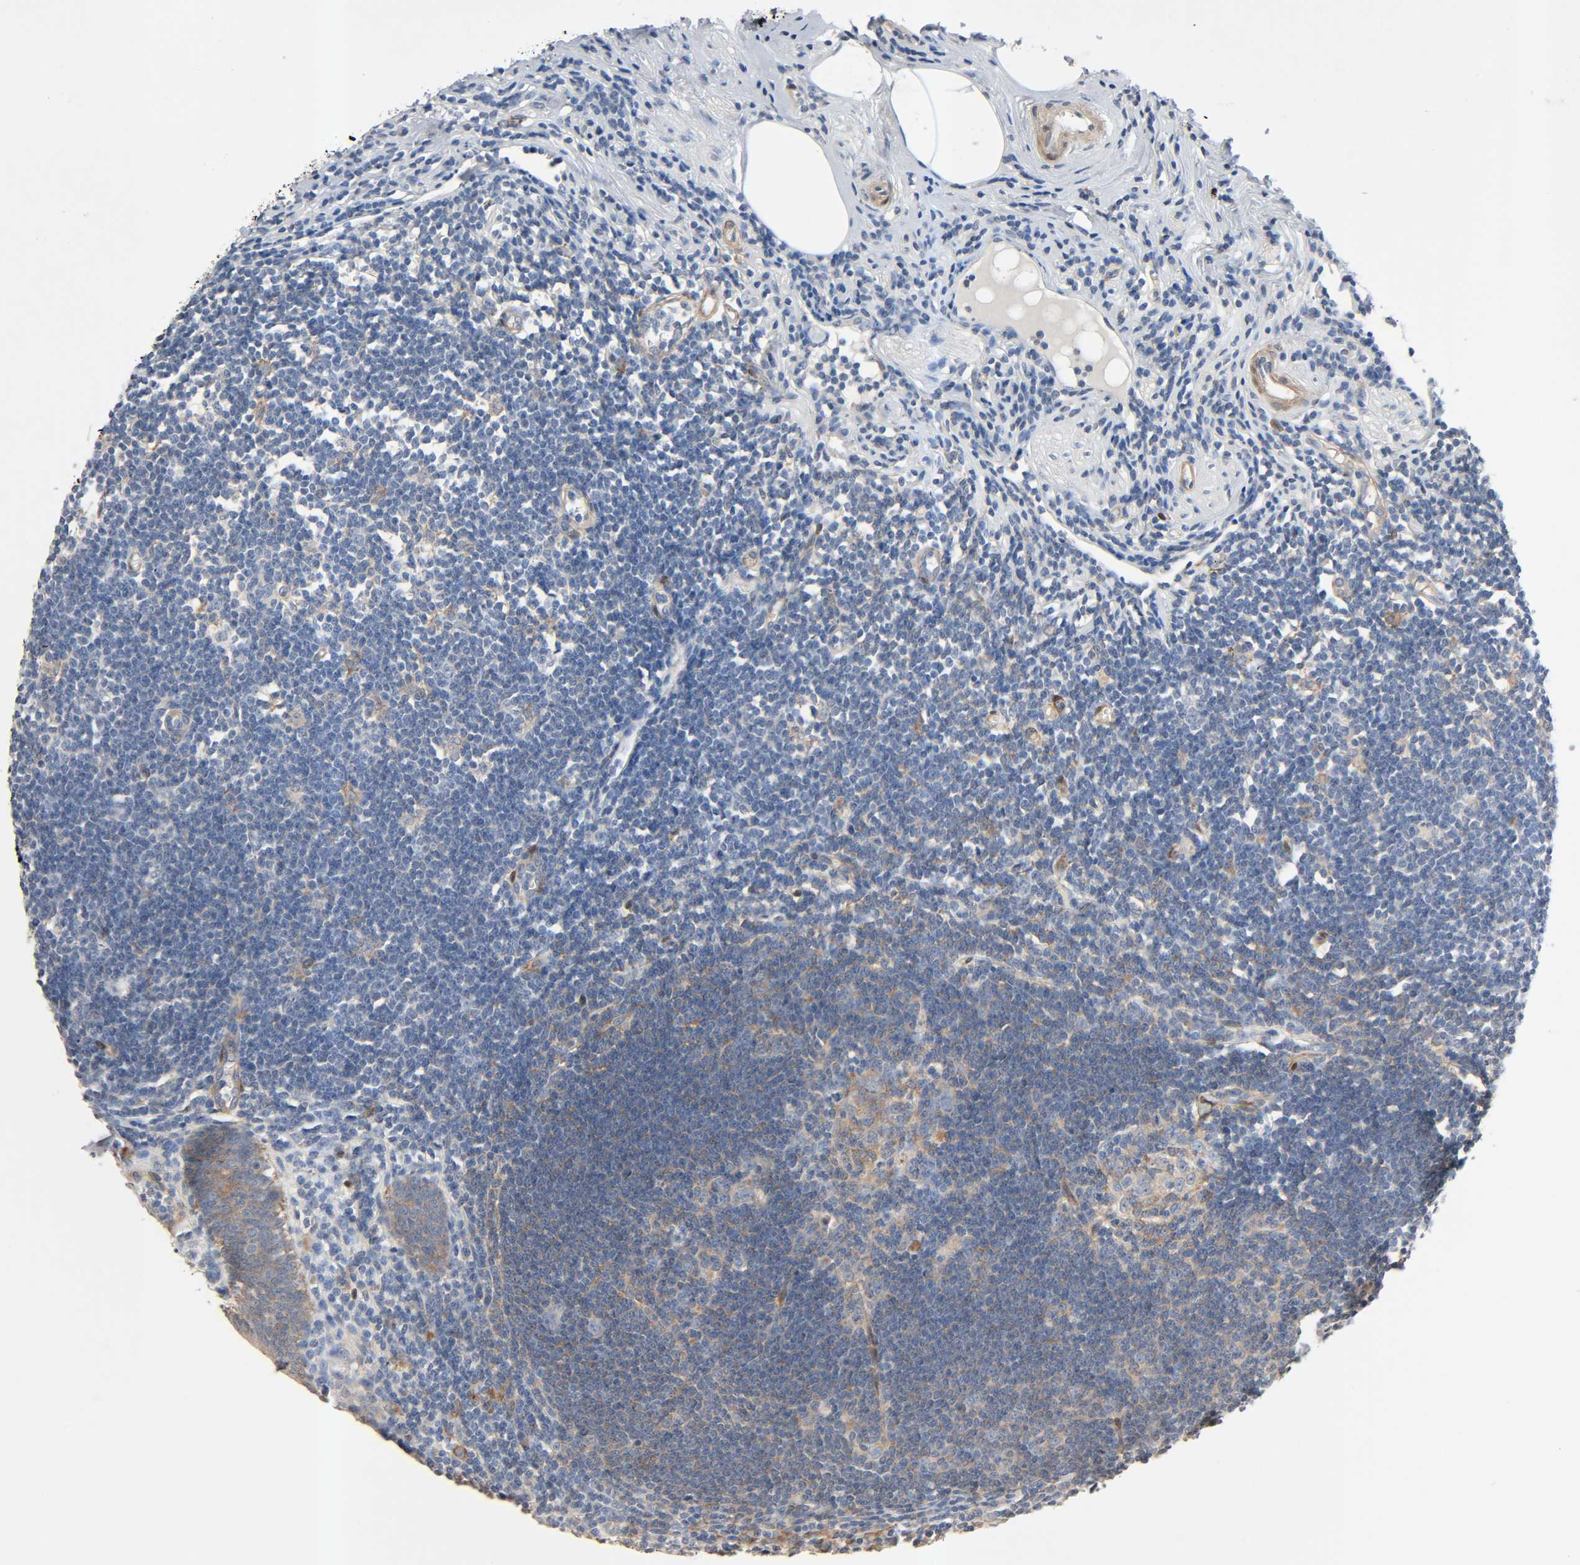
{"staining": {"intensity": "weak", "quantity": ">75%", "location": "cytoplasmic/membranous"}, "tissue": "appendix", "cell_type": "Glandular cells", "image_type": "normal", "snomed": [{"axis": "morphology", "description": "Normal tissue, NOS"}, {"axis": "topography", "description": "Appendix"}], "caption": "Brown immunohistochemical staining in benign appendix displays weak cytoplasmic/membranous positivity in about >75% of glandular cells. The staining was performed using DAB (3,3'-diaminobenzidine) to visualize the protein expression in brown, while the nuclei were stained in blue with hematoxylin (Magnification: 20x).", "gene": "PTK2", "patient": {"sex": "female", "age": 50}}